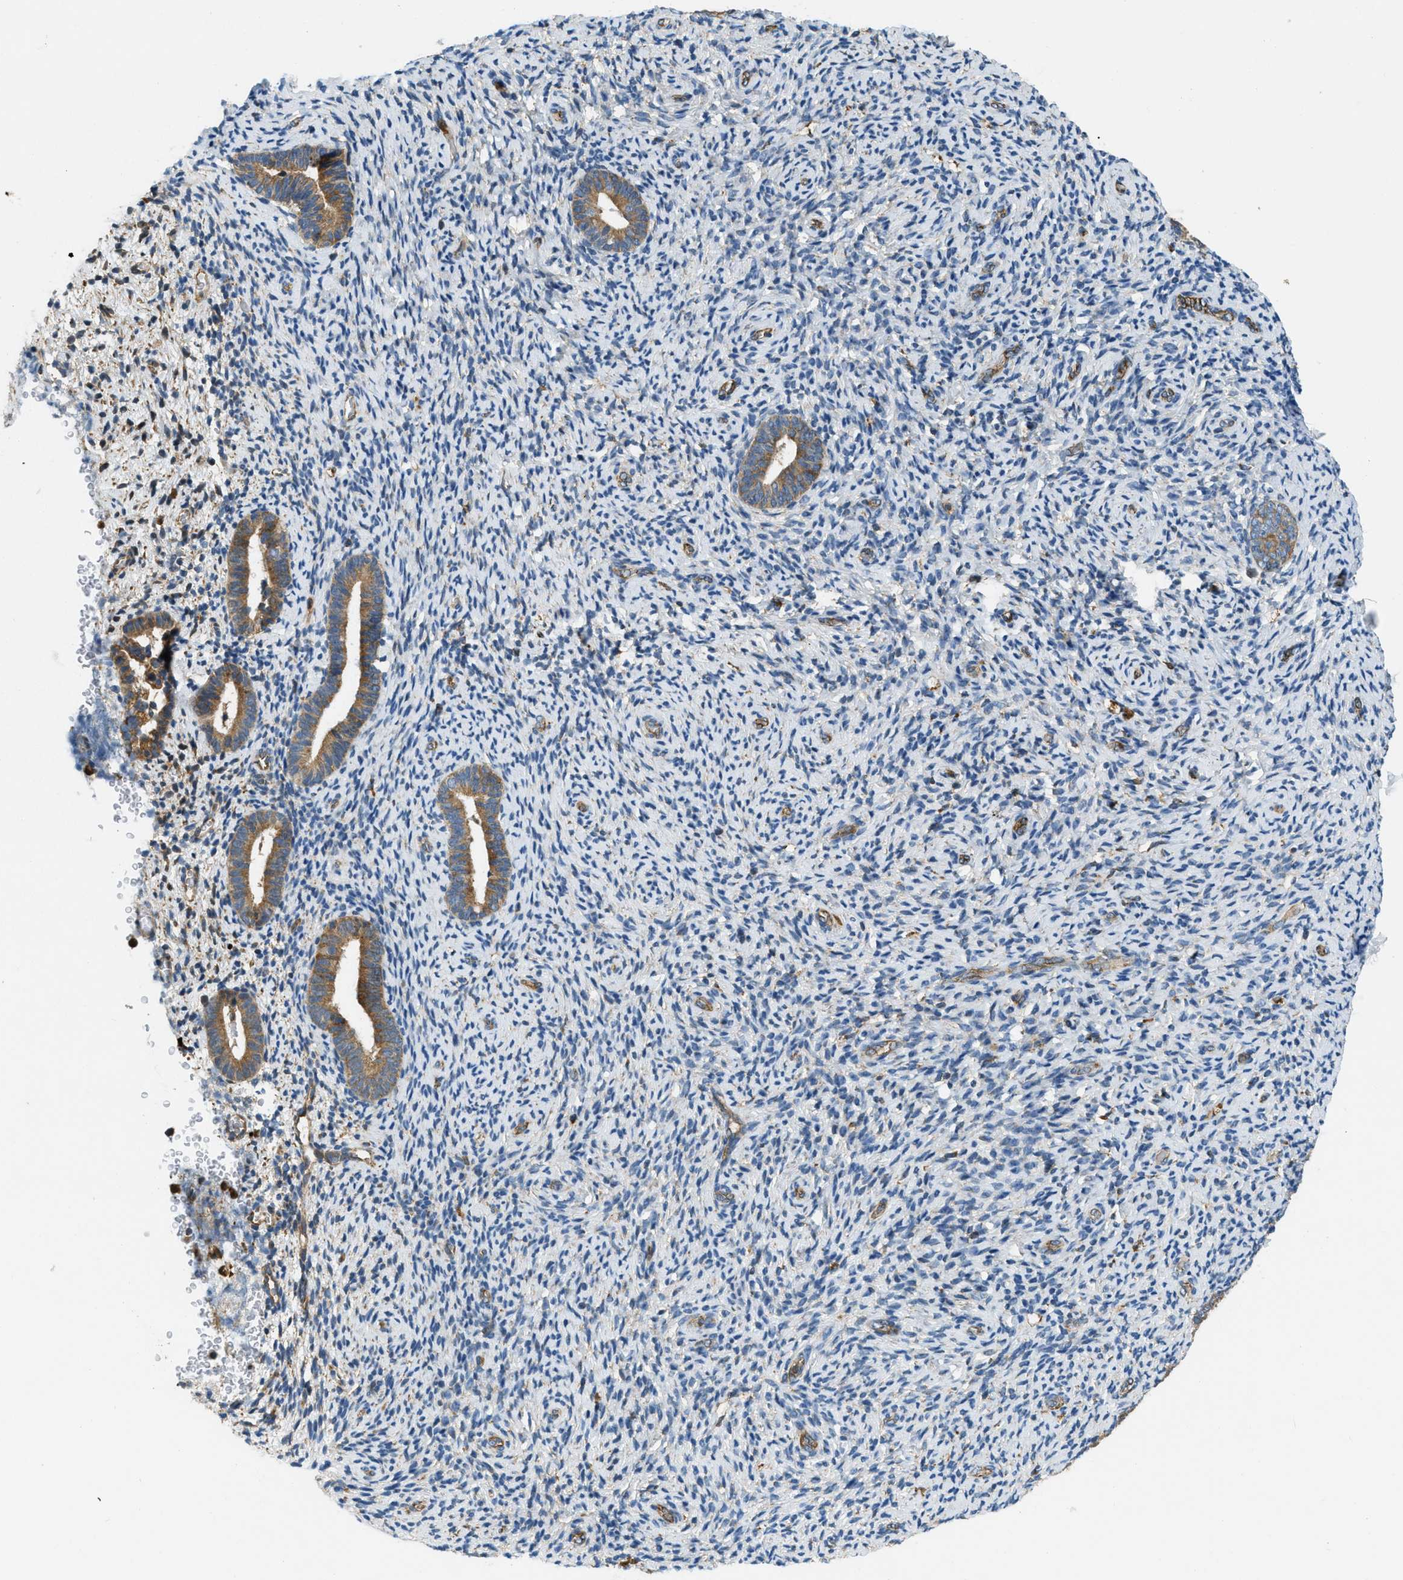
{"staining": {"intensity": "negative", "quantity": "none", "location": "none"}, "tissue": "endometrium", "cell_type": "Cells in endometrial stroma", "image_type": "normal", "snomed": [{"axis": "morphology", "description": "Normal tissue, NOS"}, {"axis": "topography", "description": "Endometrium"}], "caption": "Immunohistochemistry histopathology image of normal endometrium: endometrium stained with DAB demonstrates no significant protein expression in cells in endometrial stroma. (IHC, brightfield microscopy, high magnification).", "gene": "GIMAP8", "patient": {"sex": "female", "age": 51}}